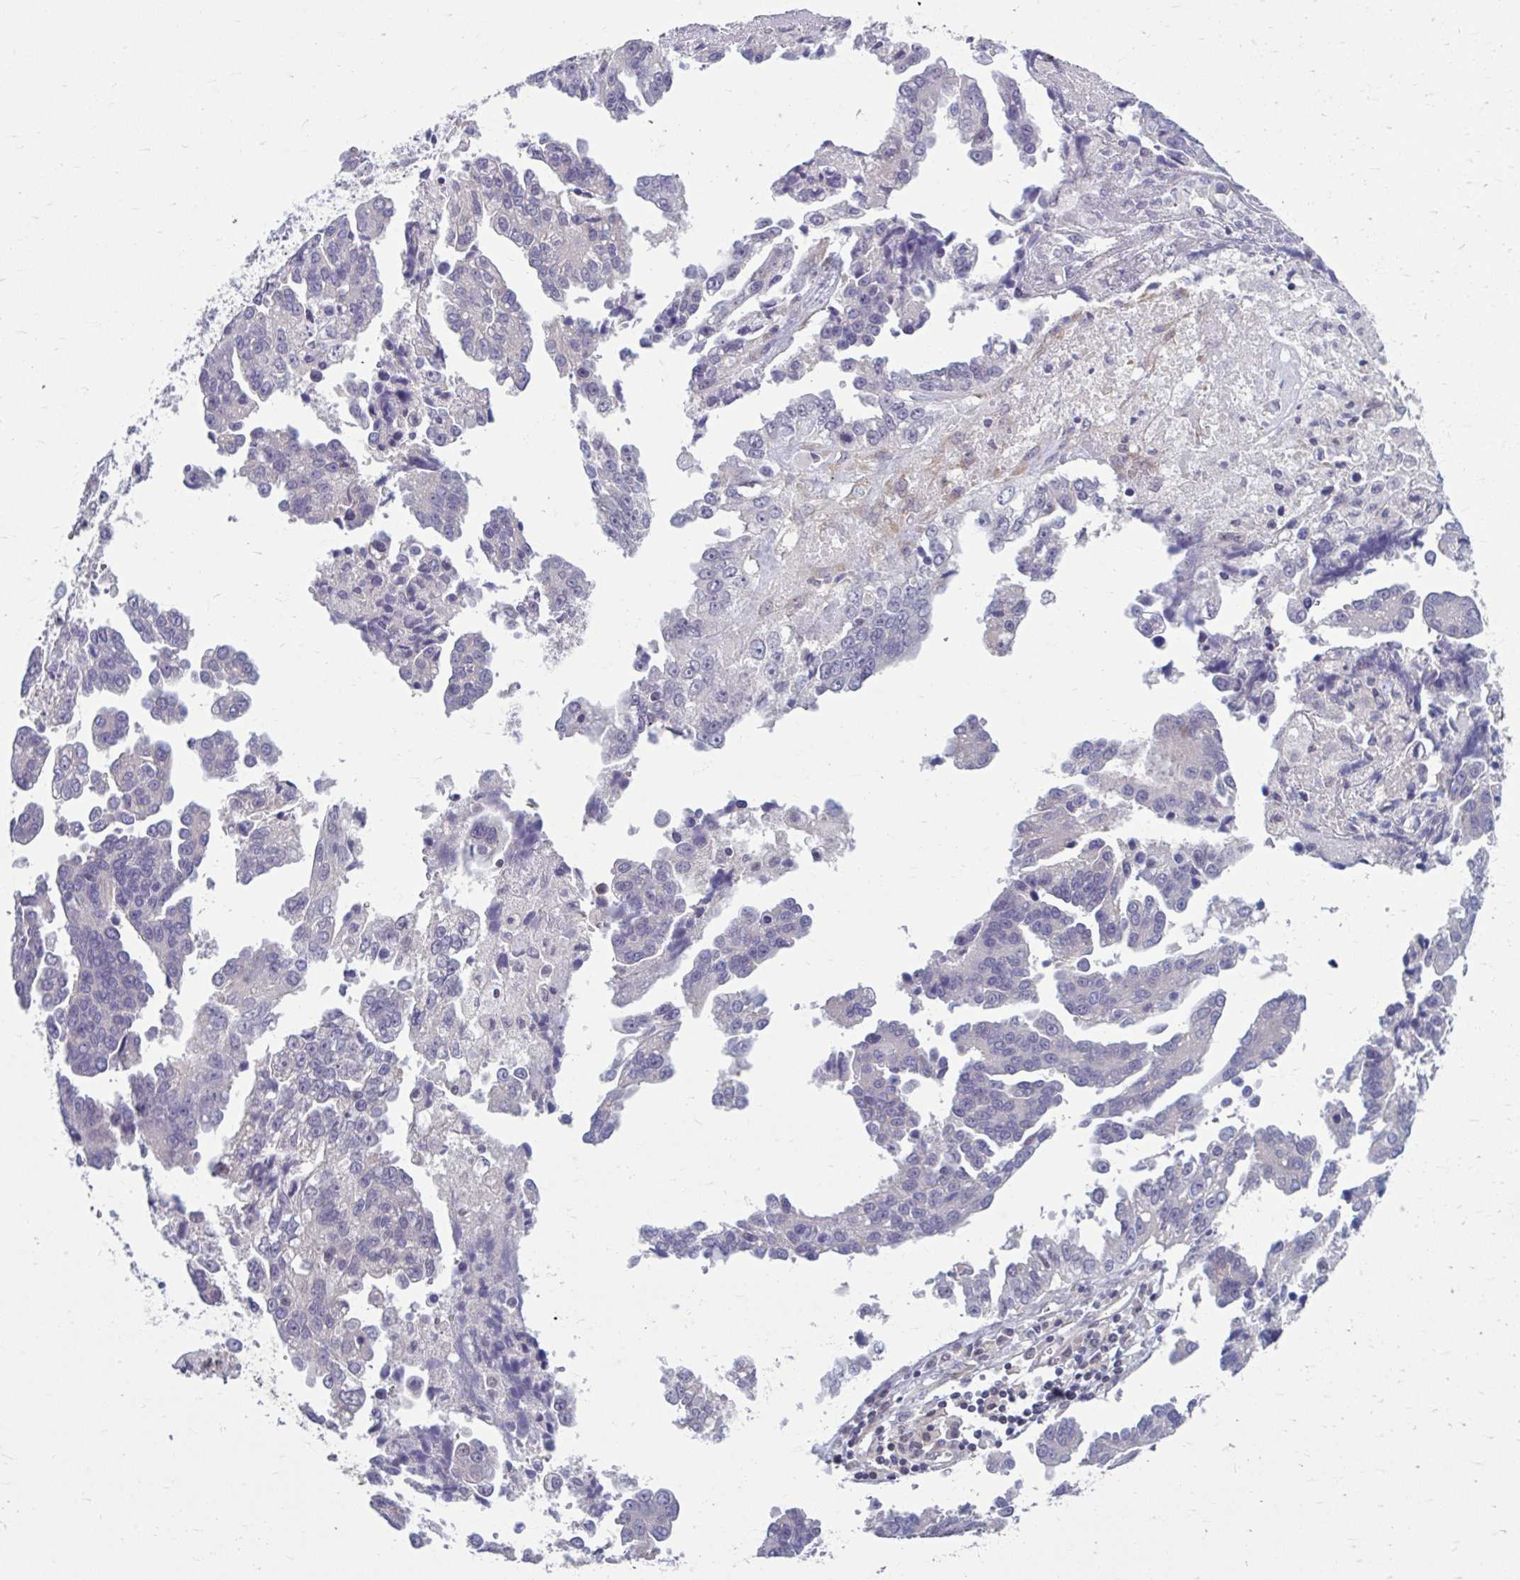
{"staining": {"intensity": "negative", "quantity": "none", "location": "none"}, "tissue": "ovarian cancer", "cell_type": "Tumor cells", "image_type": "cancer", "snomed": [{"axis": "morphology", "description": "Cystadenocarcinoma, serous, NOS"}, {"axis": "topography", "description": "Ovary"}], "caption": "There is no significant staining in tumor cells of ovarian cancer. (DAB IHC, high magnification).", "gene": "CHST3", "patient": {"sex": "female", "age": 75}}